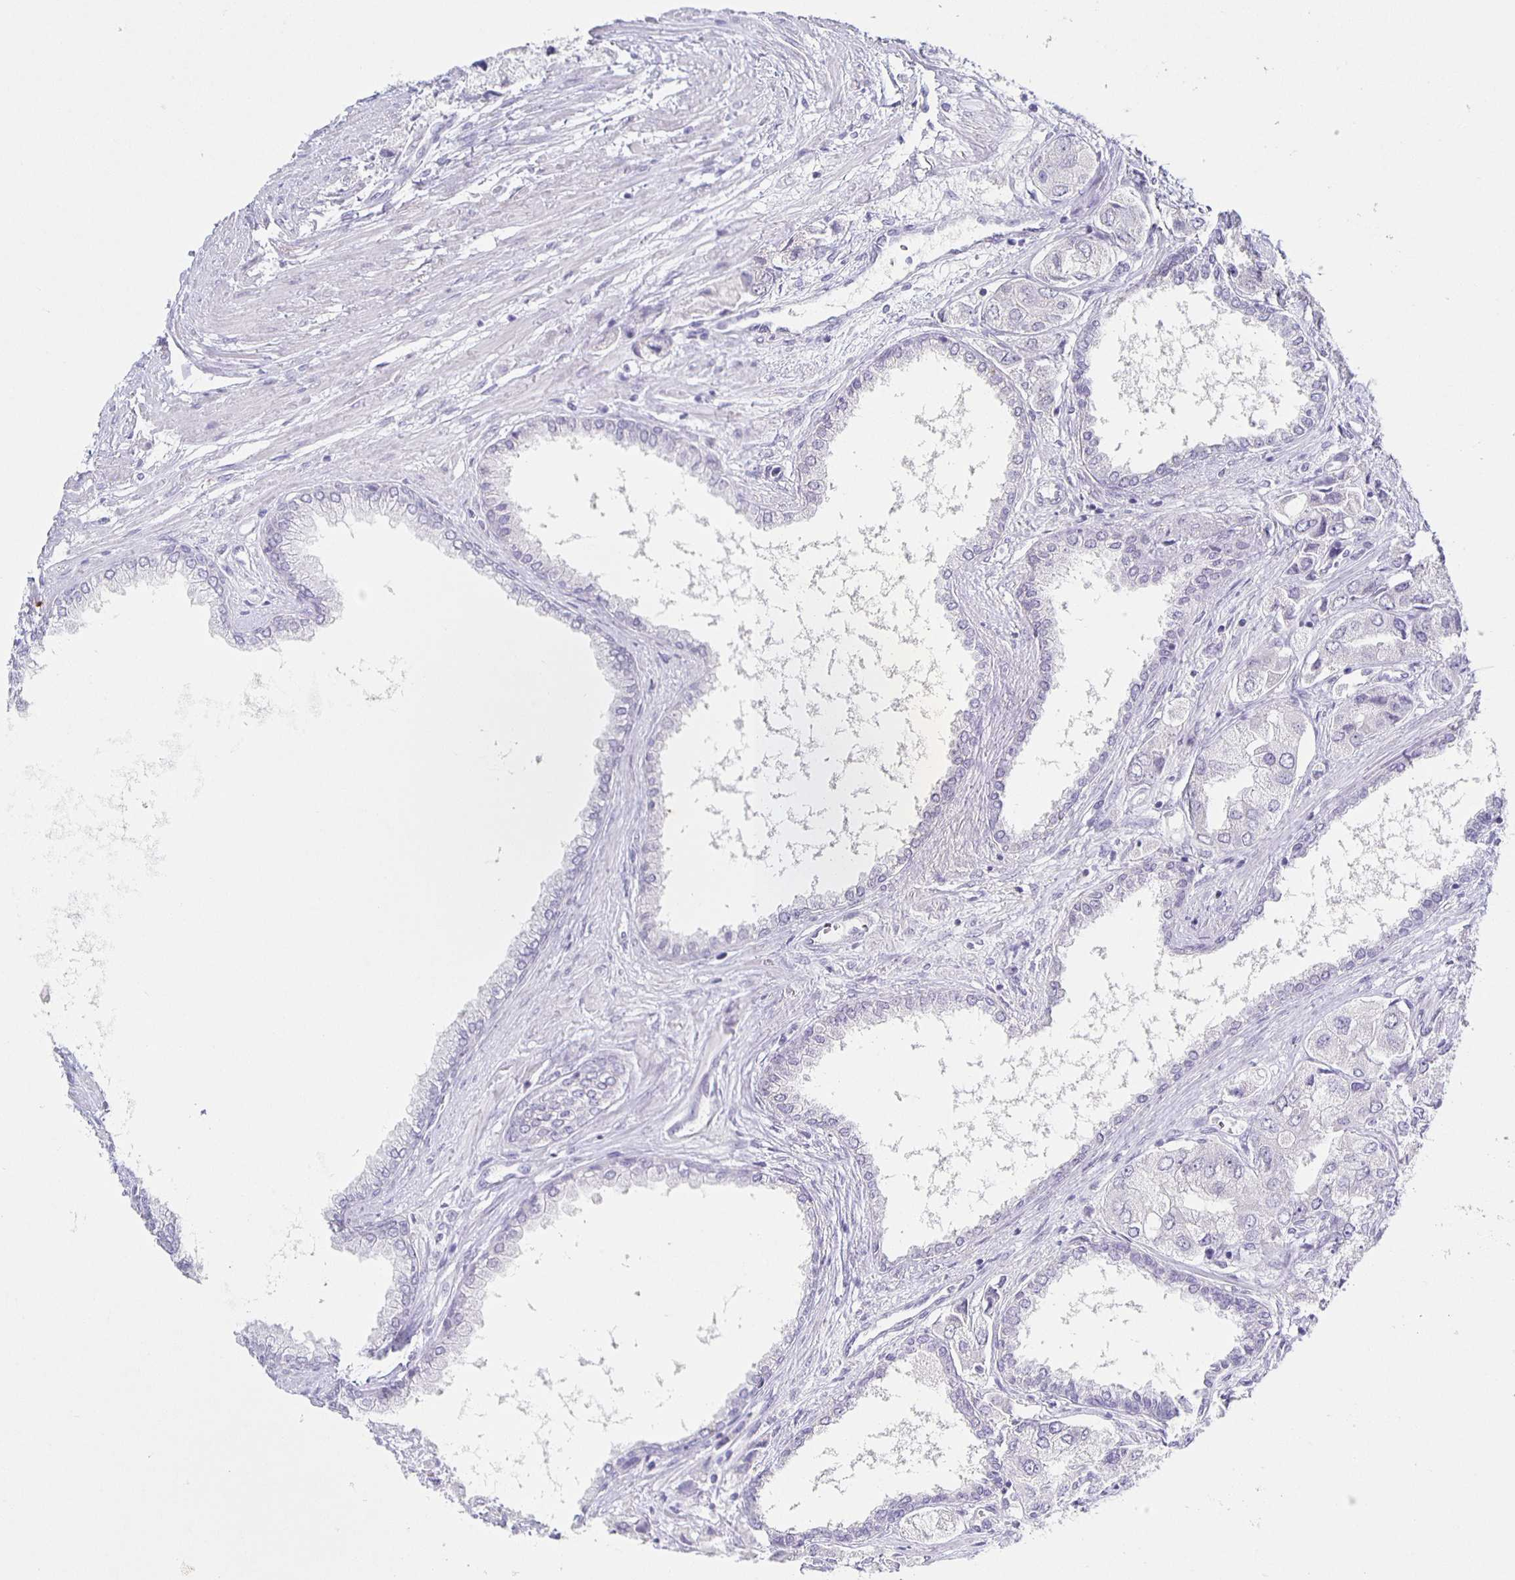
{"staining": {"intensity": "negative", "quantity": "none", "location": "none"}, "tissue": "prostate cancer", "cell_type": "Tumor cells", "image_type": "cancer", "snomed": [{"axis": "morphology", "description": "Adenocarcinoma, Low grade"}, {"axis": "topography", "description": "Prostate"}], "caption": "Immunohistochemical staining of human low-grade adenocarcinoma (prostate) reveals no significant expression in tumor cells.", "gene": "CARNS1", "patient": {"sex": "male", "age": 69}}